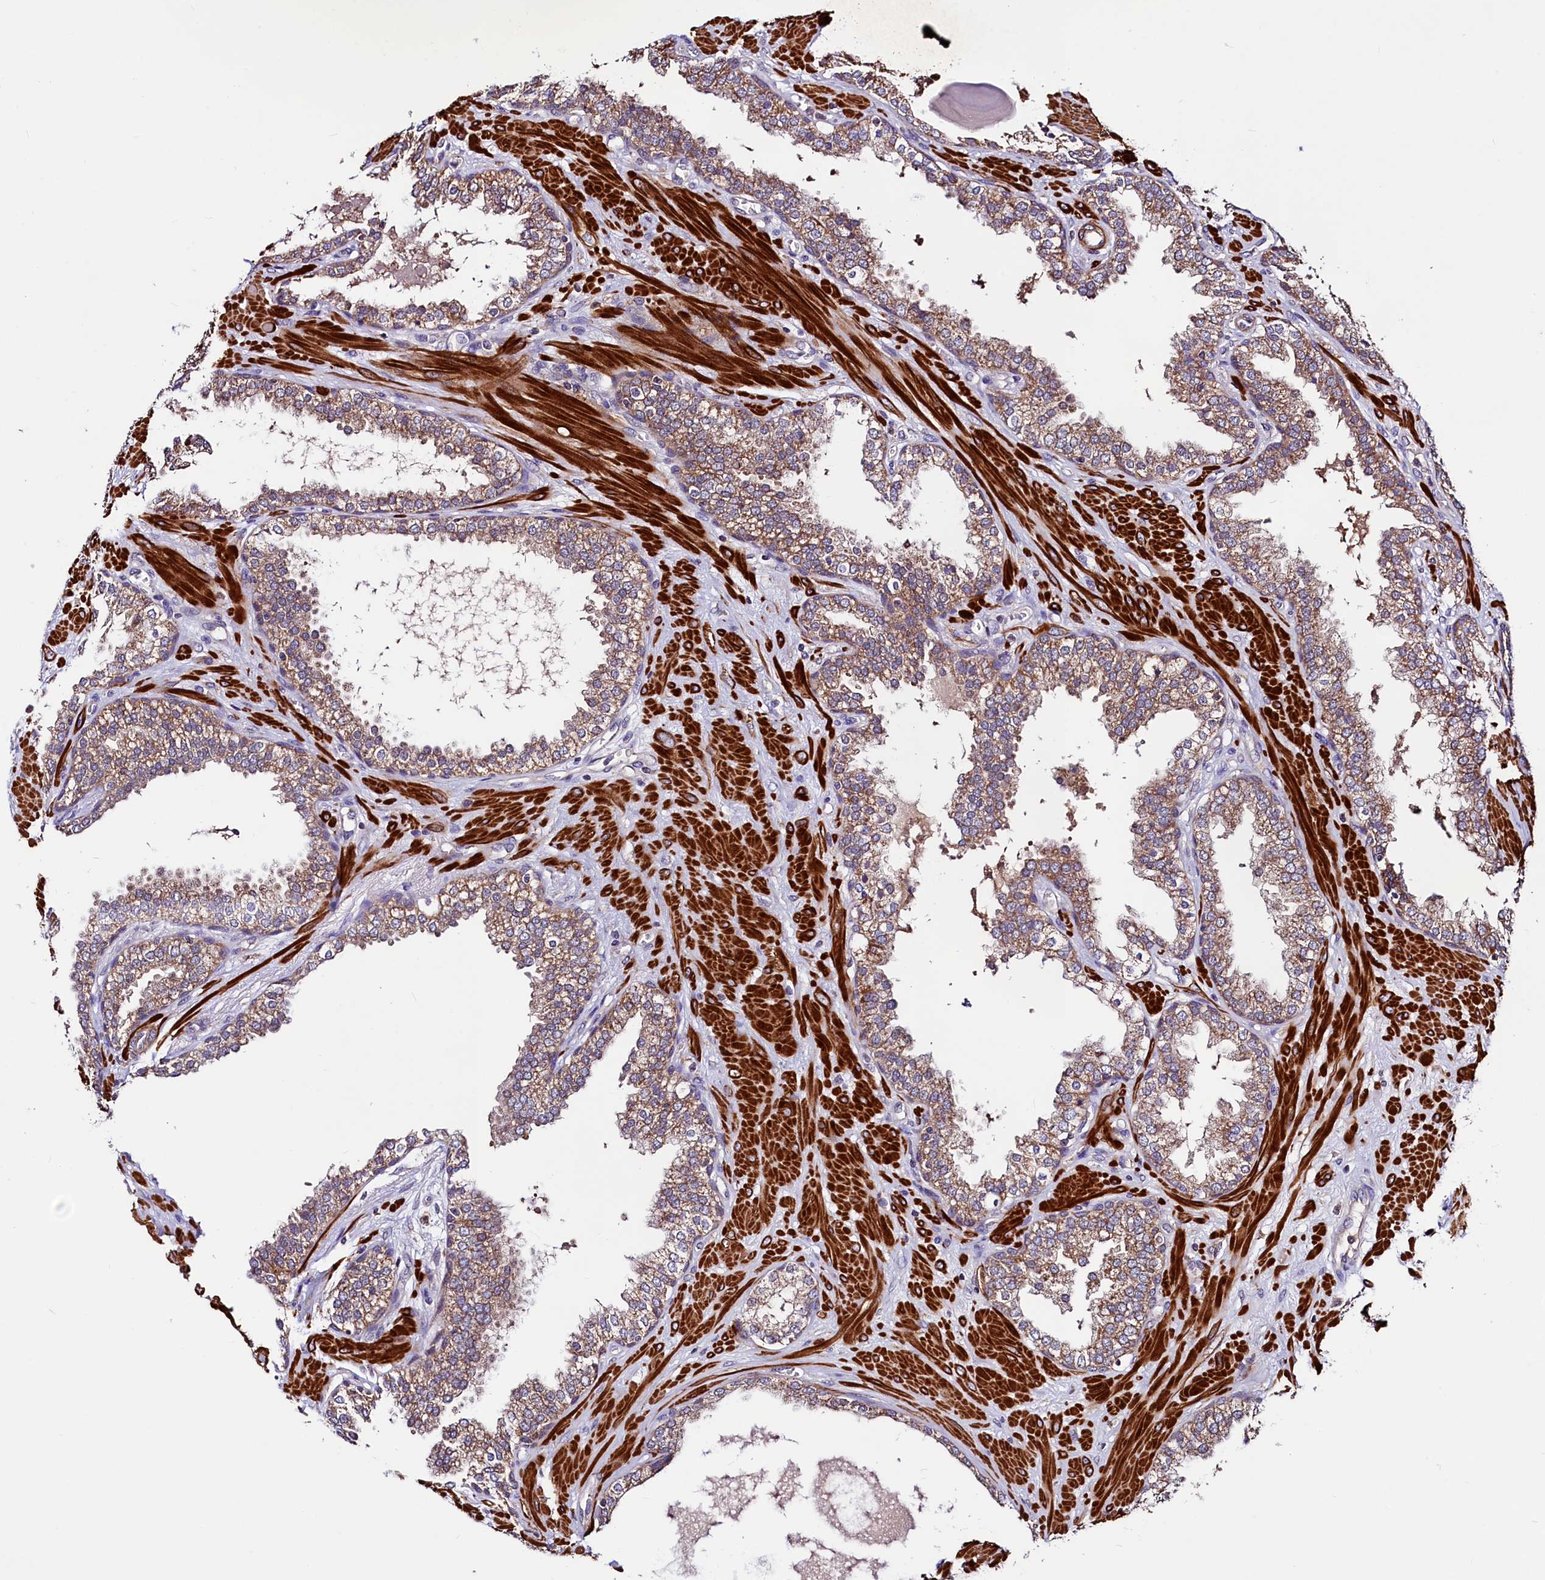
{"staining": {"intensity": "moderate", "quantity": ">75%", "location": "cytoplasmic/membranous"}, "tissue": "prostate", "cell_type": "Glandular cells", "image_type": "normal", "snomed": [{"axis": "morphology", "description": "Normal tissue, NOS"}, {"axis": "topography", "description": "Prostate"}], "caption": "The photomicrograph shows immunohistochemical staining of benign prostate. There is moderate cytoplasmic/membranous positivity is identified in approximately >75% of glandular cells. (IHC, brightfield microscopy, high magnification).", "gene": "CIAO3", "patient": {"sex": "male", "age": 51}}